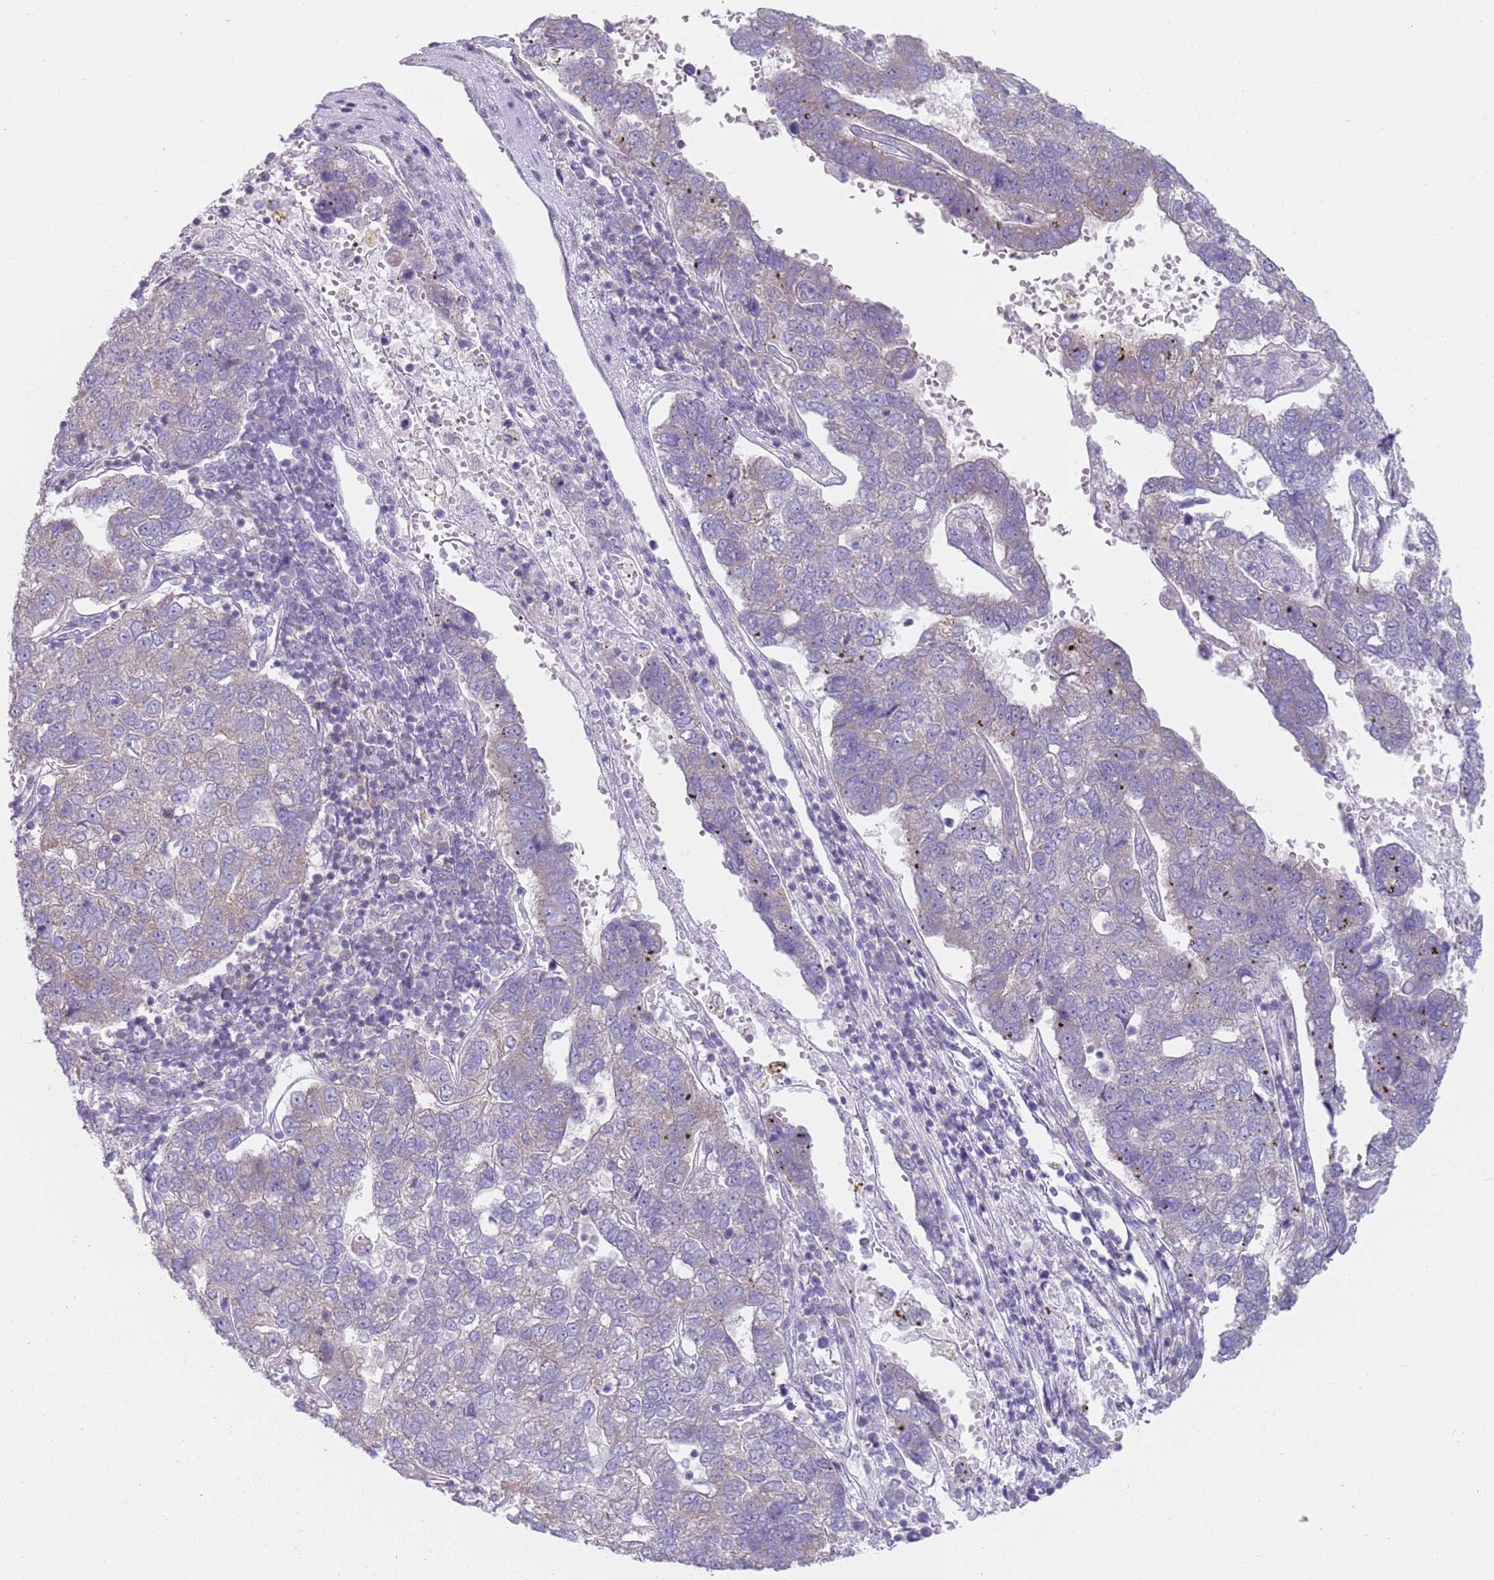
{"staining": {"intensity": "negative", "quantity": "none", "location": "none"}, "tissue": "pancreatic cancer", "cell_type": "Tumor cells", "image_type": "cancer", "snomed": [{"axis": "morphology", "description": "Adenocarcinoma, NOS"}, {"axis": "topography", "description": "Pancreas"}], "caption": "Tumor cells are negative for brown protein staining in adenocarcinoma (pancreatic).", "gene": "SLC26A6", "patient": {"sex": "female", "age": 61}}